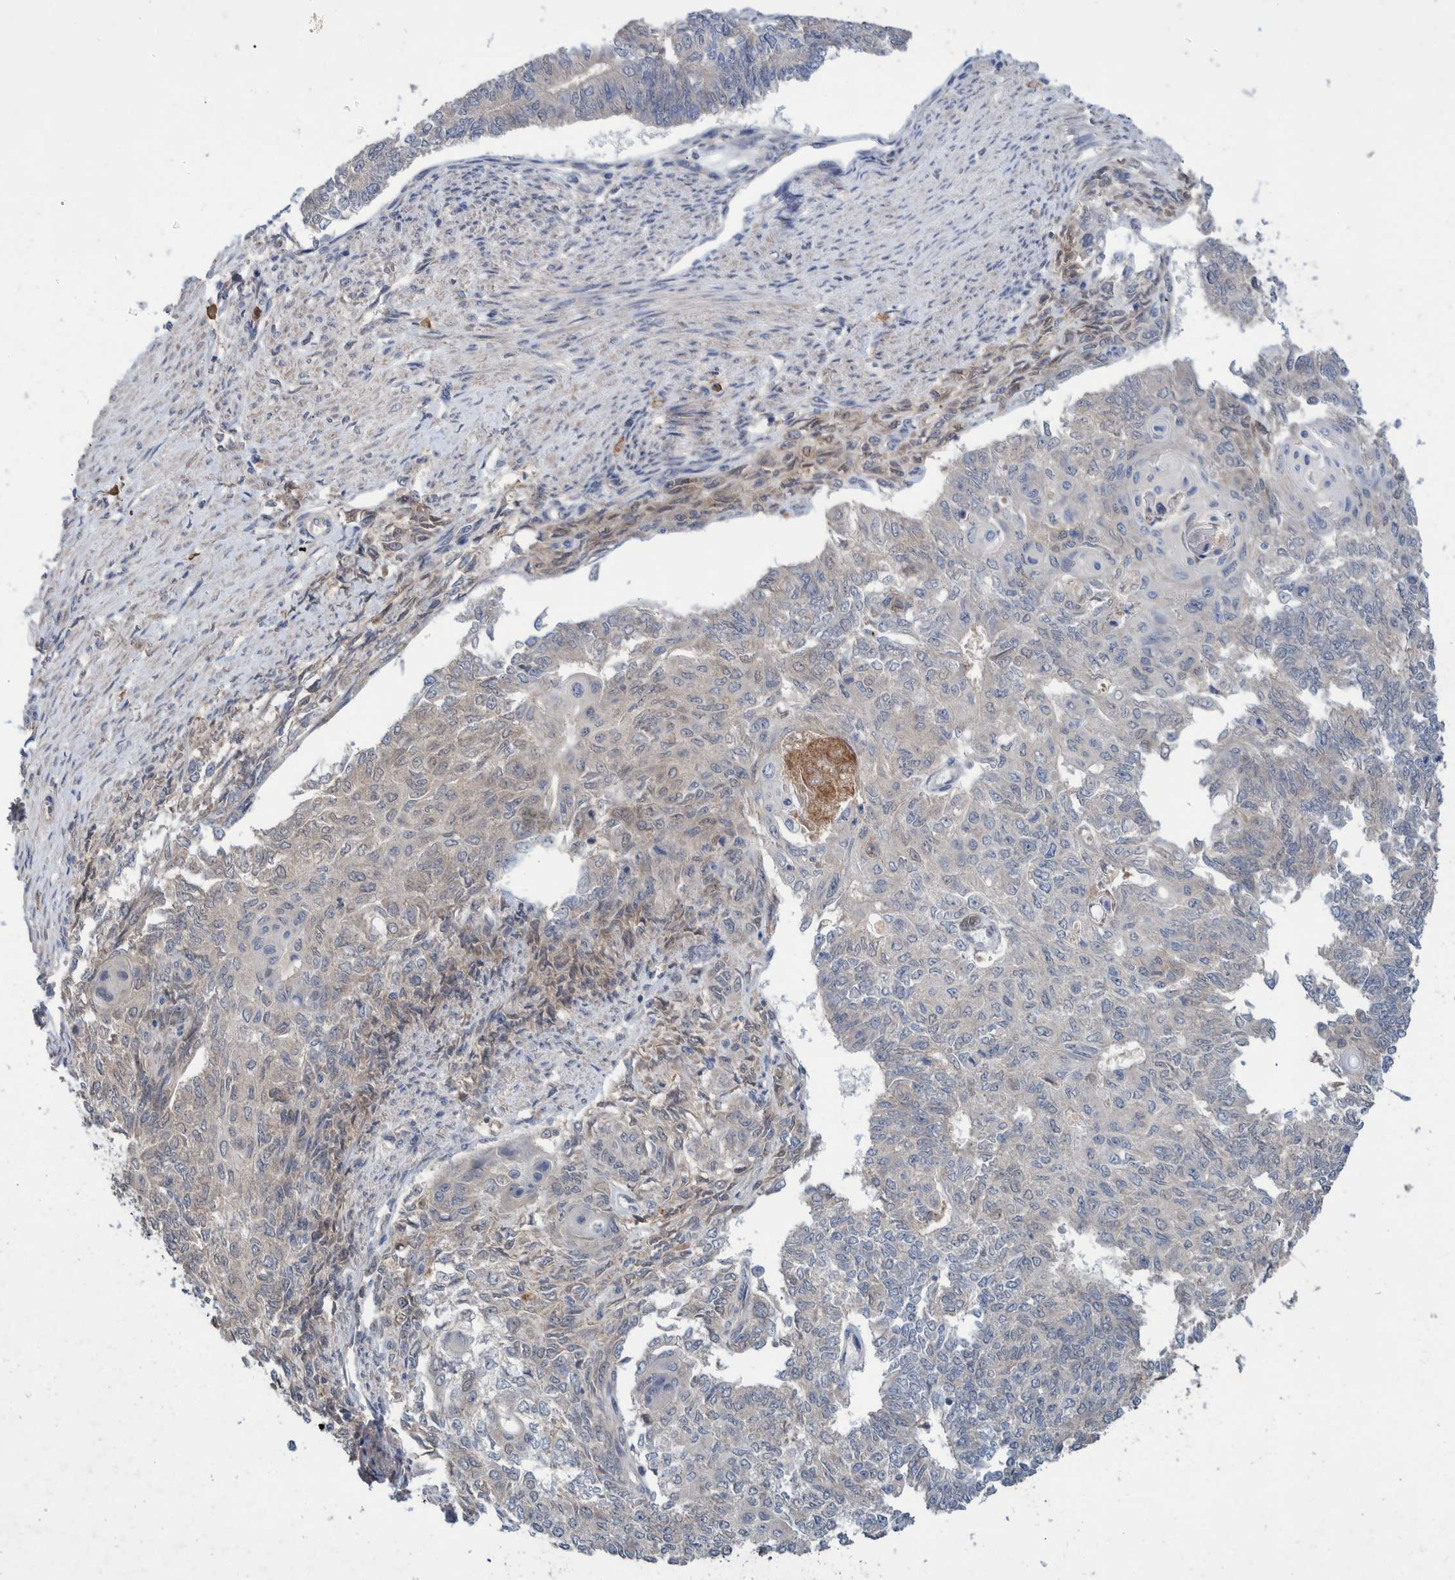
{"staining": {"intensity": "weak", "quantity": "<25%", "location": "cytoplasmic/membranous"}, "tissue": "endometrial cancer", "cell_type": "Tumor cells", "image_type": "cancer", "snomed": [{"axis": "morphology", "description": "Adenocarcinoma, NOS"}, {"axis": "topography", "description": "Endometrium"}], "caption": "Endometrial cancer (adenocarcinoma) was stained to show a protein in brown. There is no significant staining in tumor cells.", "gene": "PLPBP", "patient": {"sex": "female", "age": 32}}